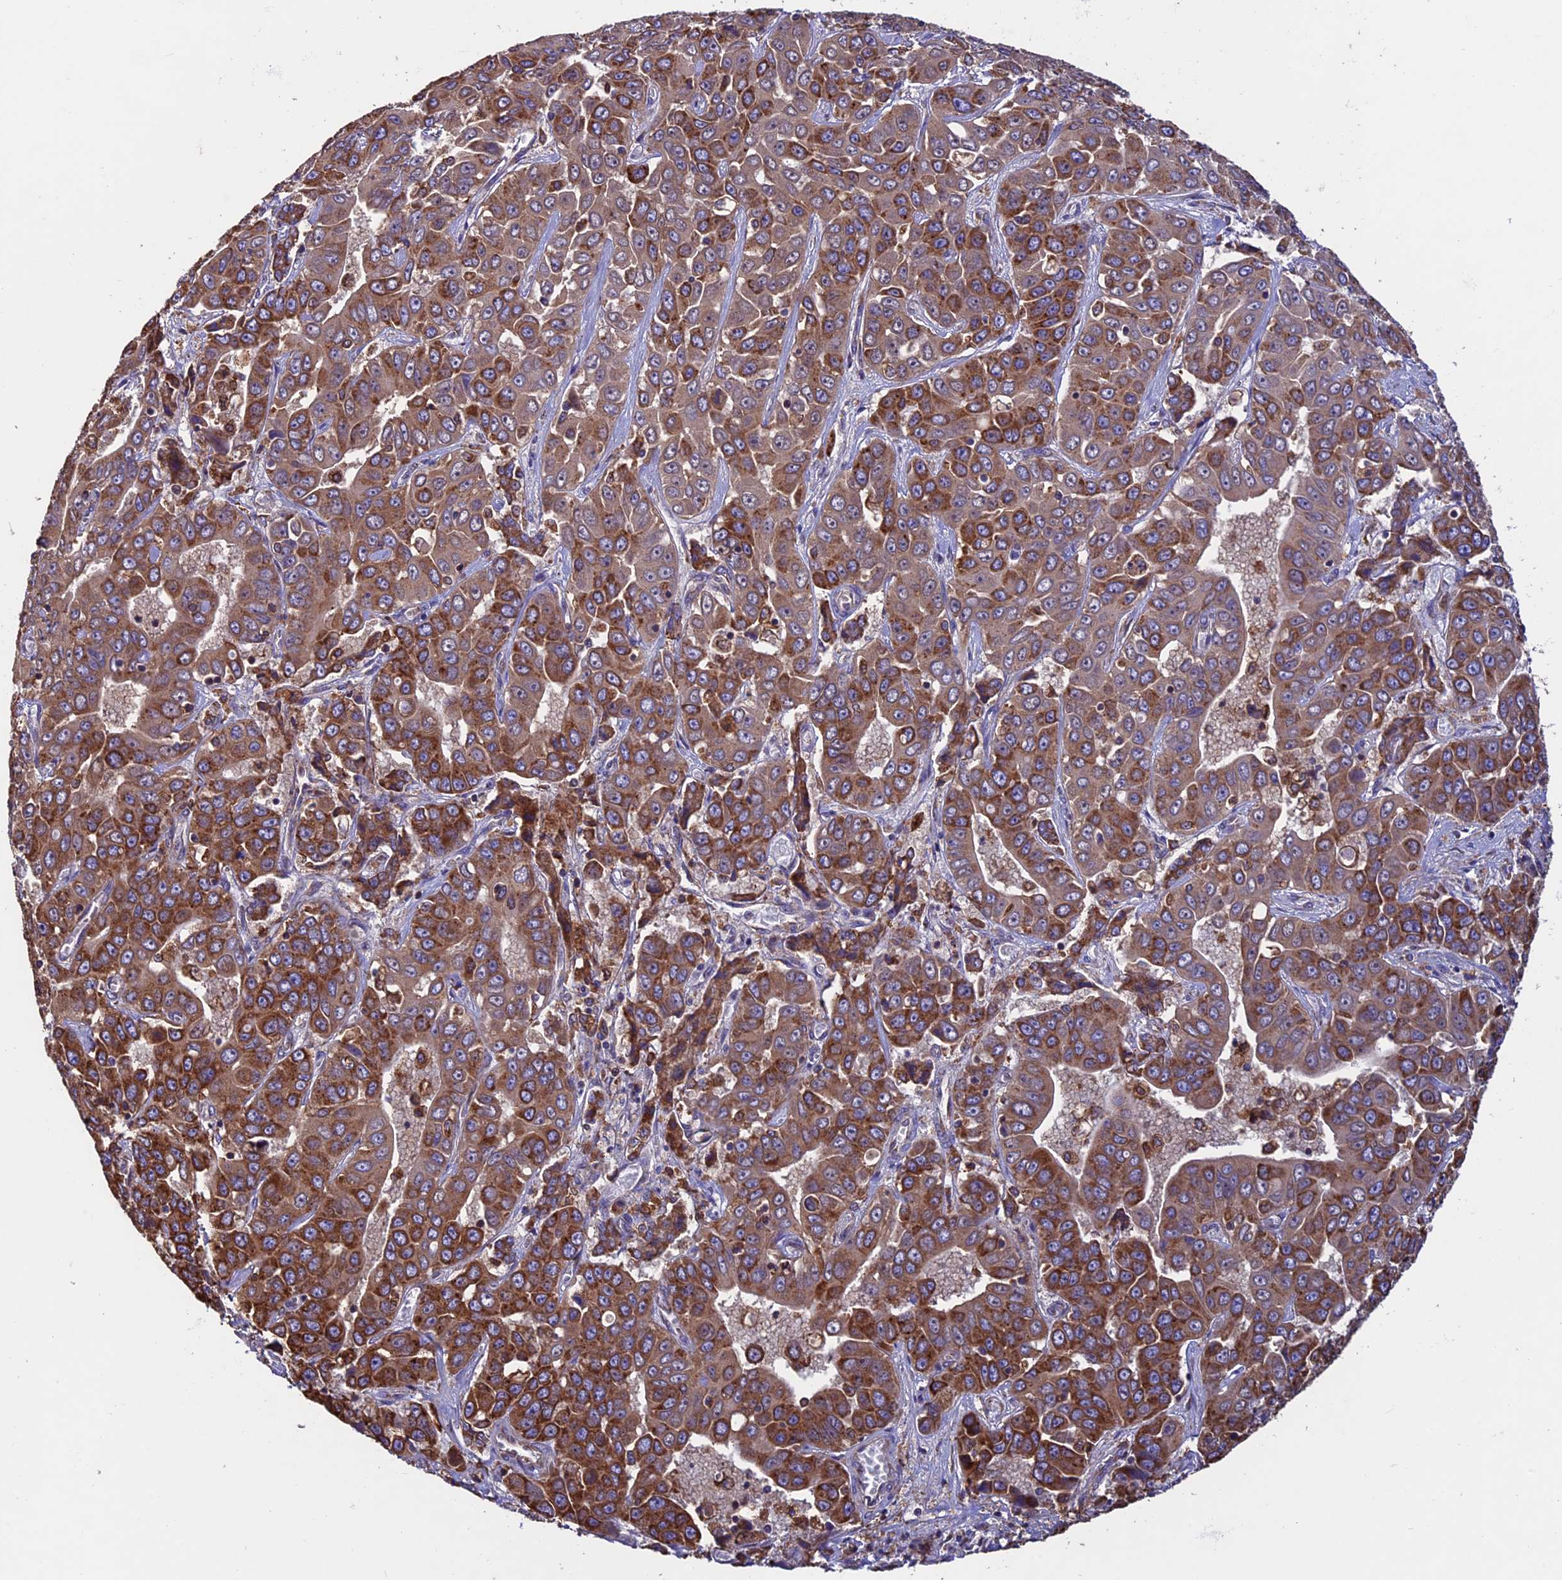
{"staining": {"intensity": "strong", "quantity": ">75%", "location": "cytoplasmic/membranous"}, "tissue": "liver cancer", "cell_type": "Tumor cells", "image_type": "cancer", "snomed": [{"axis": "morphology", "description": "Cholangiocarcinoma"}, {"axis": "topography", "description": "Liver"}], "caption": "Strong cytoplasmic/membranous expression is appreciated in about >75% of tumor cells in liver cancer (cholangiocarcinoma).", "gene": "BTBD3", "patient": {"sex": "female", "age": 52}}